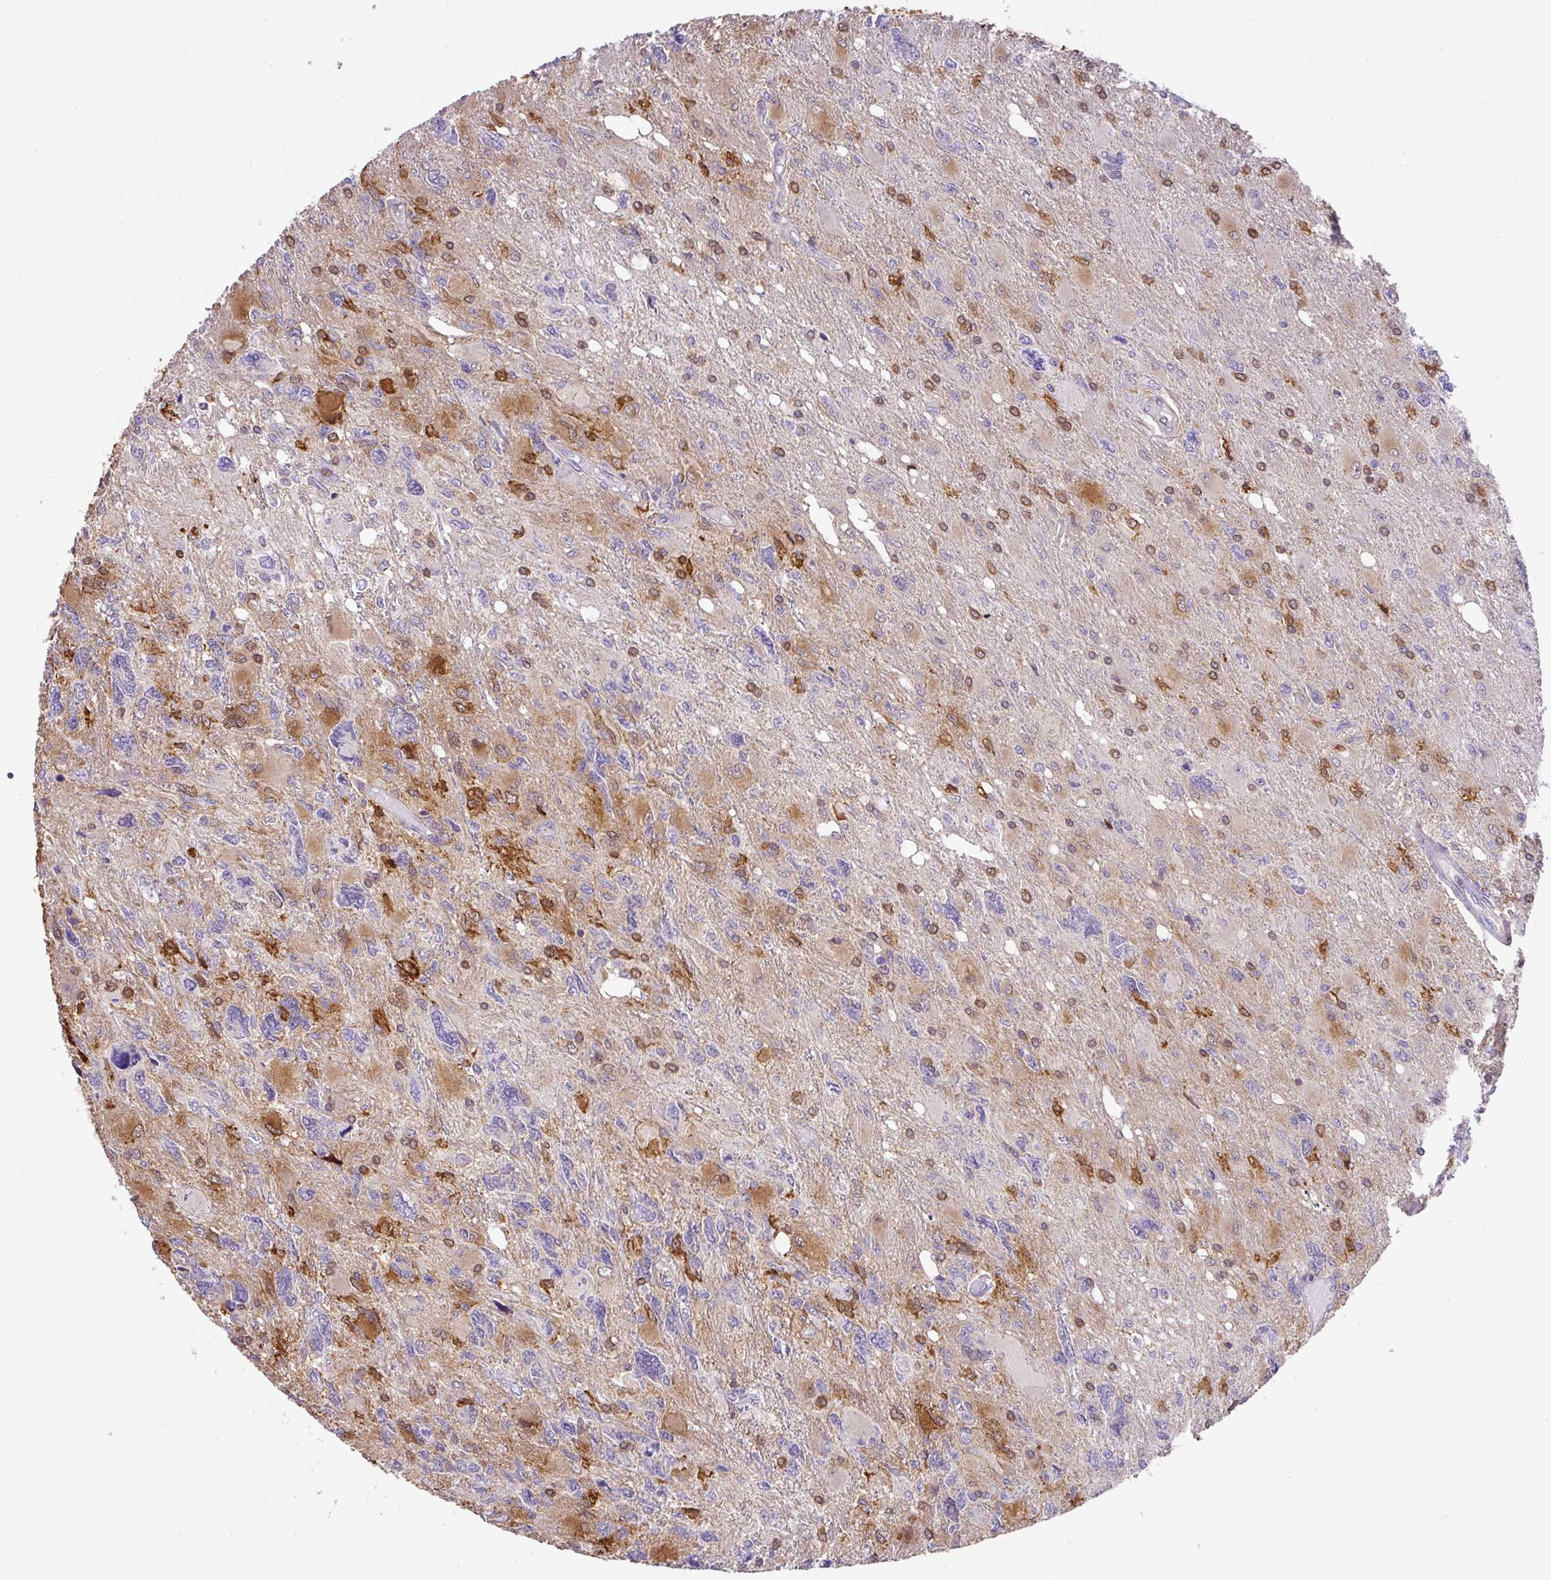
{"staining": {"intensity": "negative", "quantity": "none", "location": "none"}, "tissue": "glioma", "cell_type": "Tumor cells", "image_type": "cancer", "snomed": [{"axis": "morphology", "description": "Glioma, malignant, High grade"}, {"axis": "topography", "description": "Brain"}], "caption": "A high-resolution micrograph shows immunohistochemistry staining of glioma, which reveals no significant expression in tumor cells.", "gene": "GCNT7", "patient": {"sex": "male", "age": 67}}